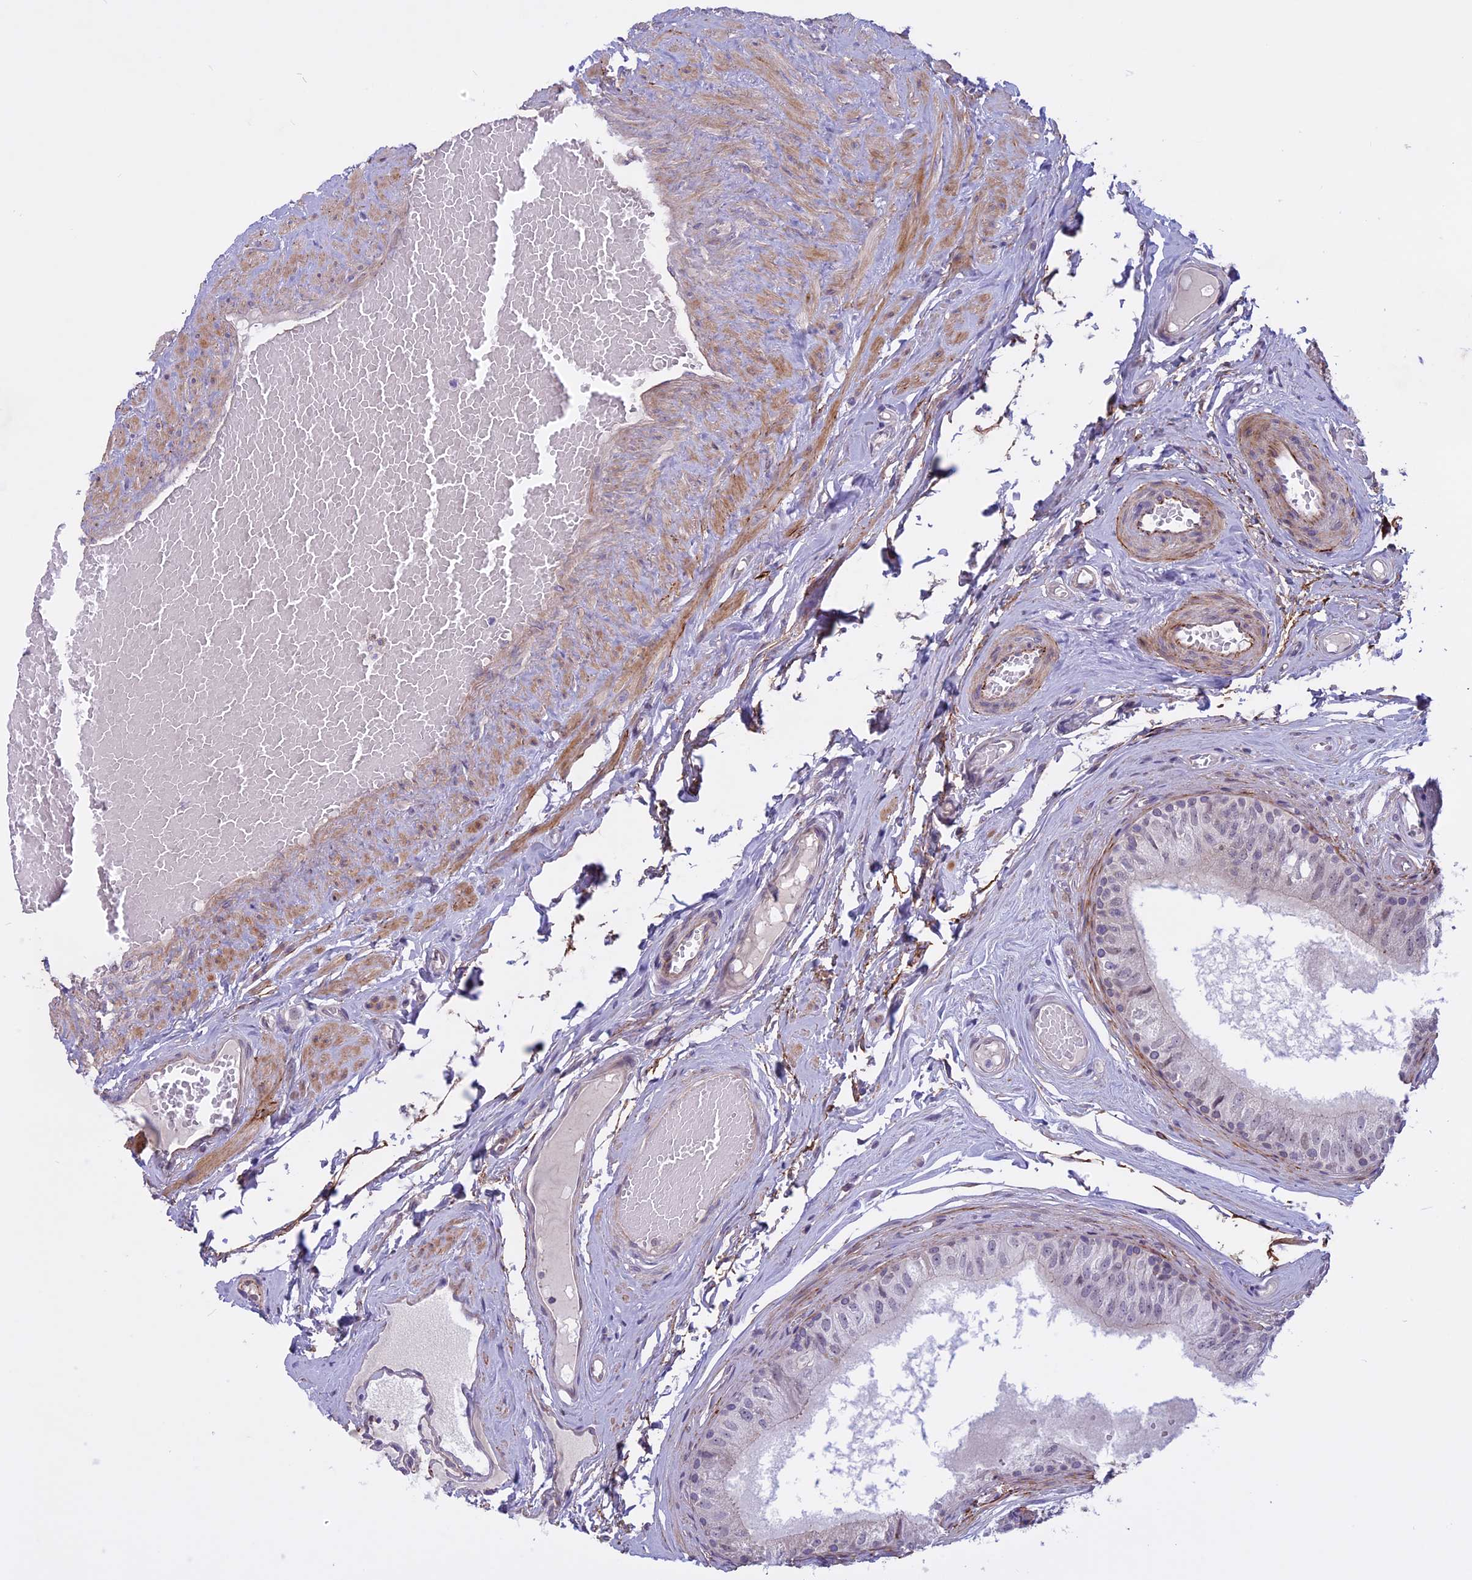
{"staining": {"intensity": "negative", "quantity": "none", "location": "none"}, "tissue": "epididymis", "cell_type": "Glandular cells", "image_type": "normal", "snomed": [{"axis": "morphology", "description": "Normal tissue, NOS"}, {"axis": "topography", "description": "Epididymis"}], "caption": "DAB immunohistochemical staining of normal epididymis shows no significant staining in glandular cells. (Stains: DAB immunohistochemistry (IHC) with hematoxylin counter stain, Microscopy: brightfield microscopy at high magnification).", "gene": "SPHKAP", "patient": {"sex": "male", "age": 79}}